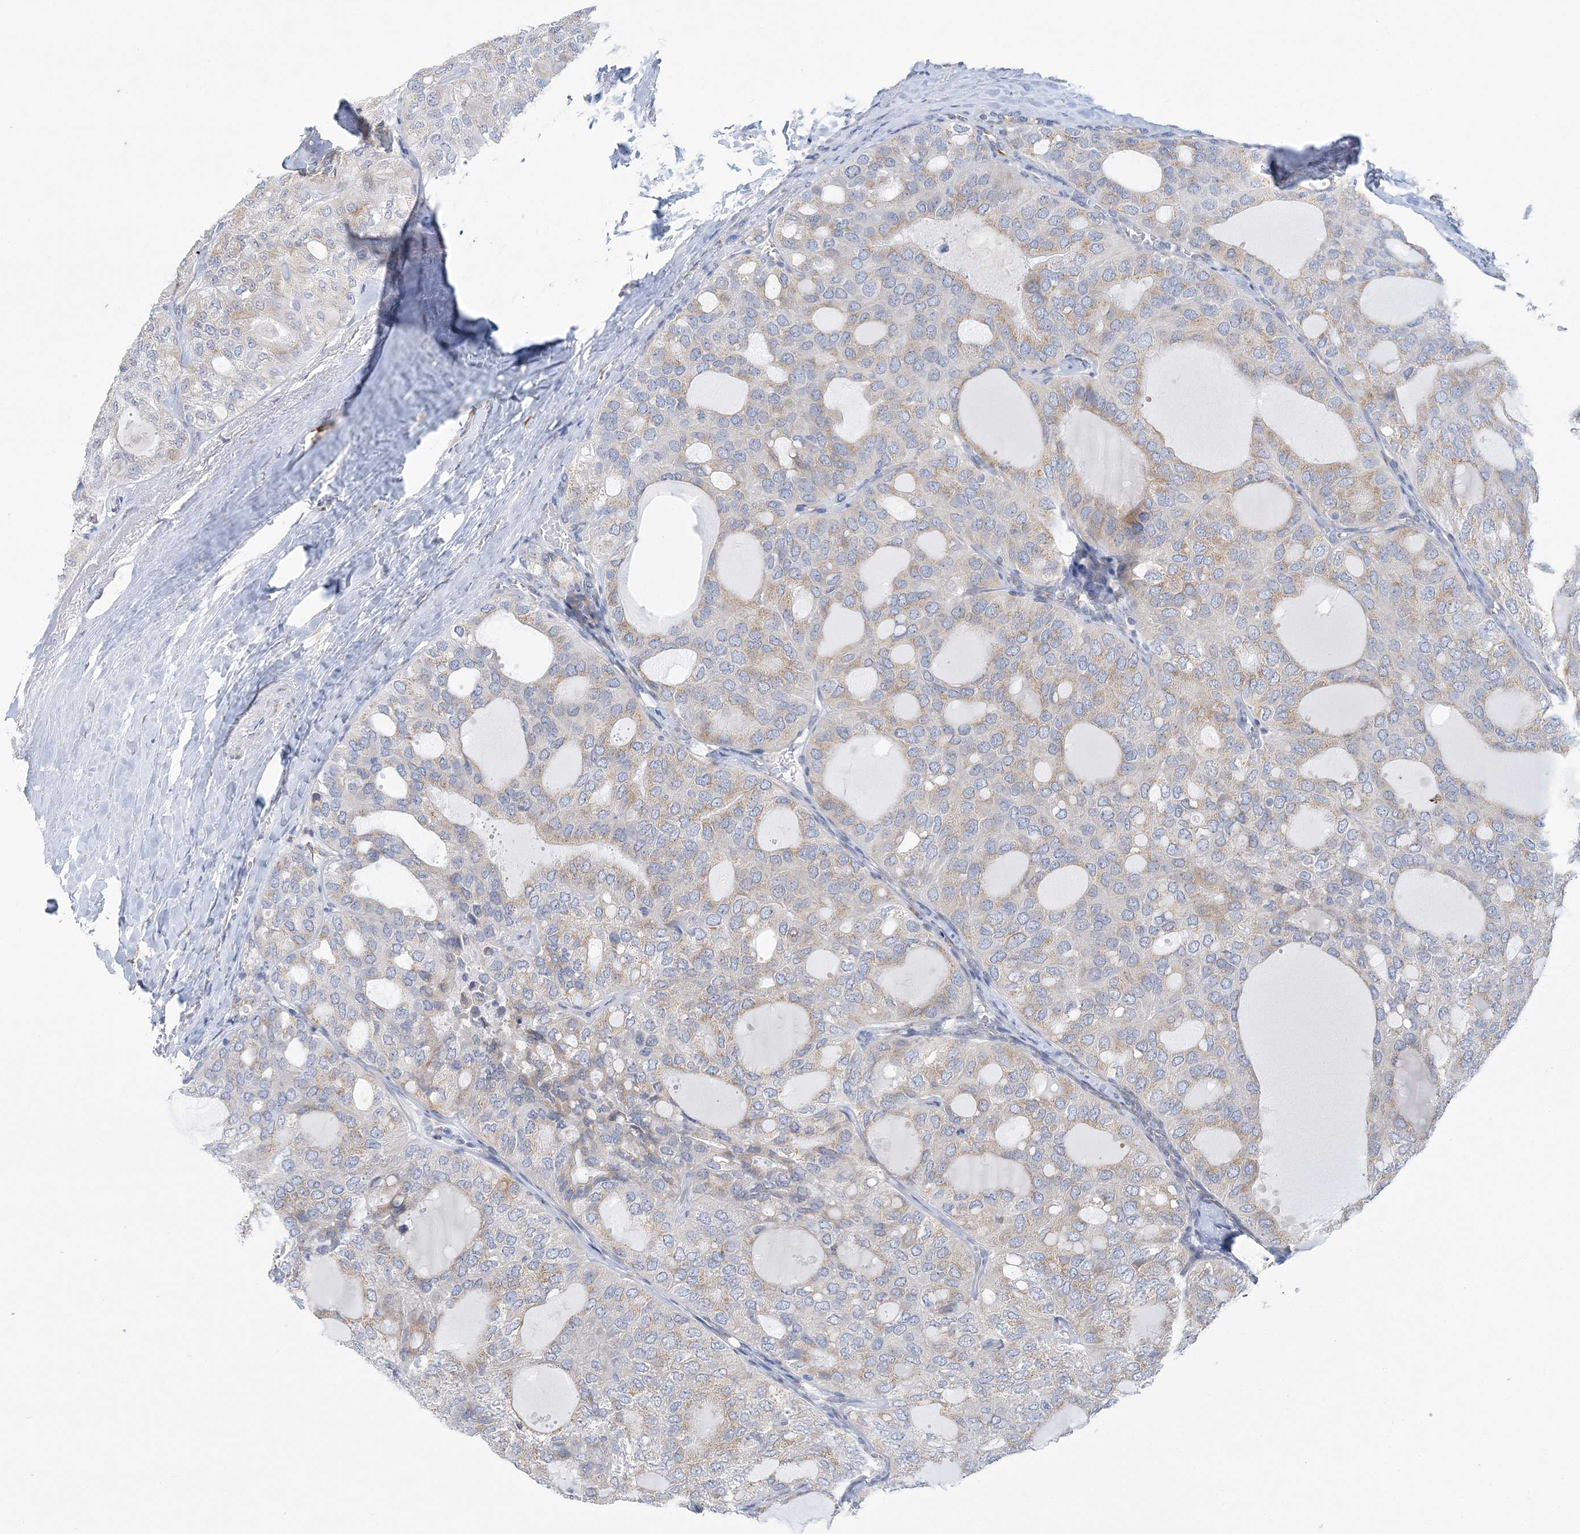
{"staining": {"intensity": "weak", "quantity": "25%-75%", "location": "cytoplasmic/membranous"}, "tissue": "thyroid cancer", "cell_type": "Tumor cells", "image_type": "cancer", "snomed": [{"axis": "morphology", "description": "Follicular adenoma carcinoma, NOS"}, {"axis": "topography", "description": "Thyroid gland"}], "caption": "A micrograph of human thyroid cancer stained for a protein demonstrates weak cytoplasmic/membranous brown staining in tumor cells.", "gene": "PLEKHG4B", "patient": {"sex": "male", "age": 75}}